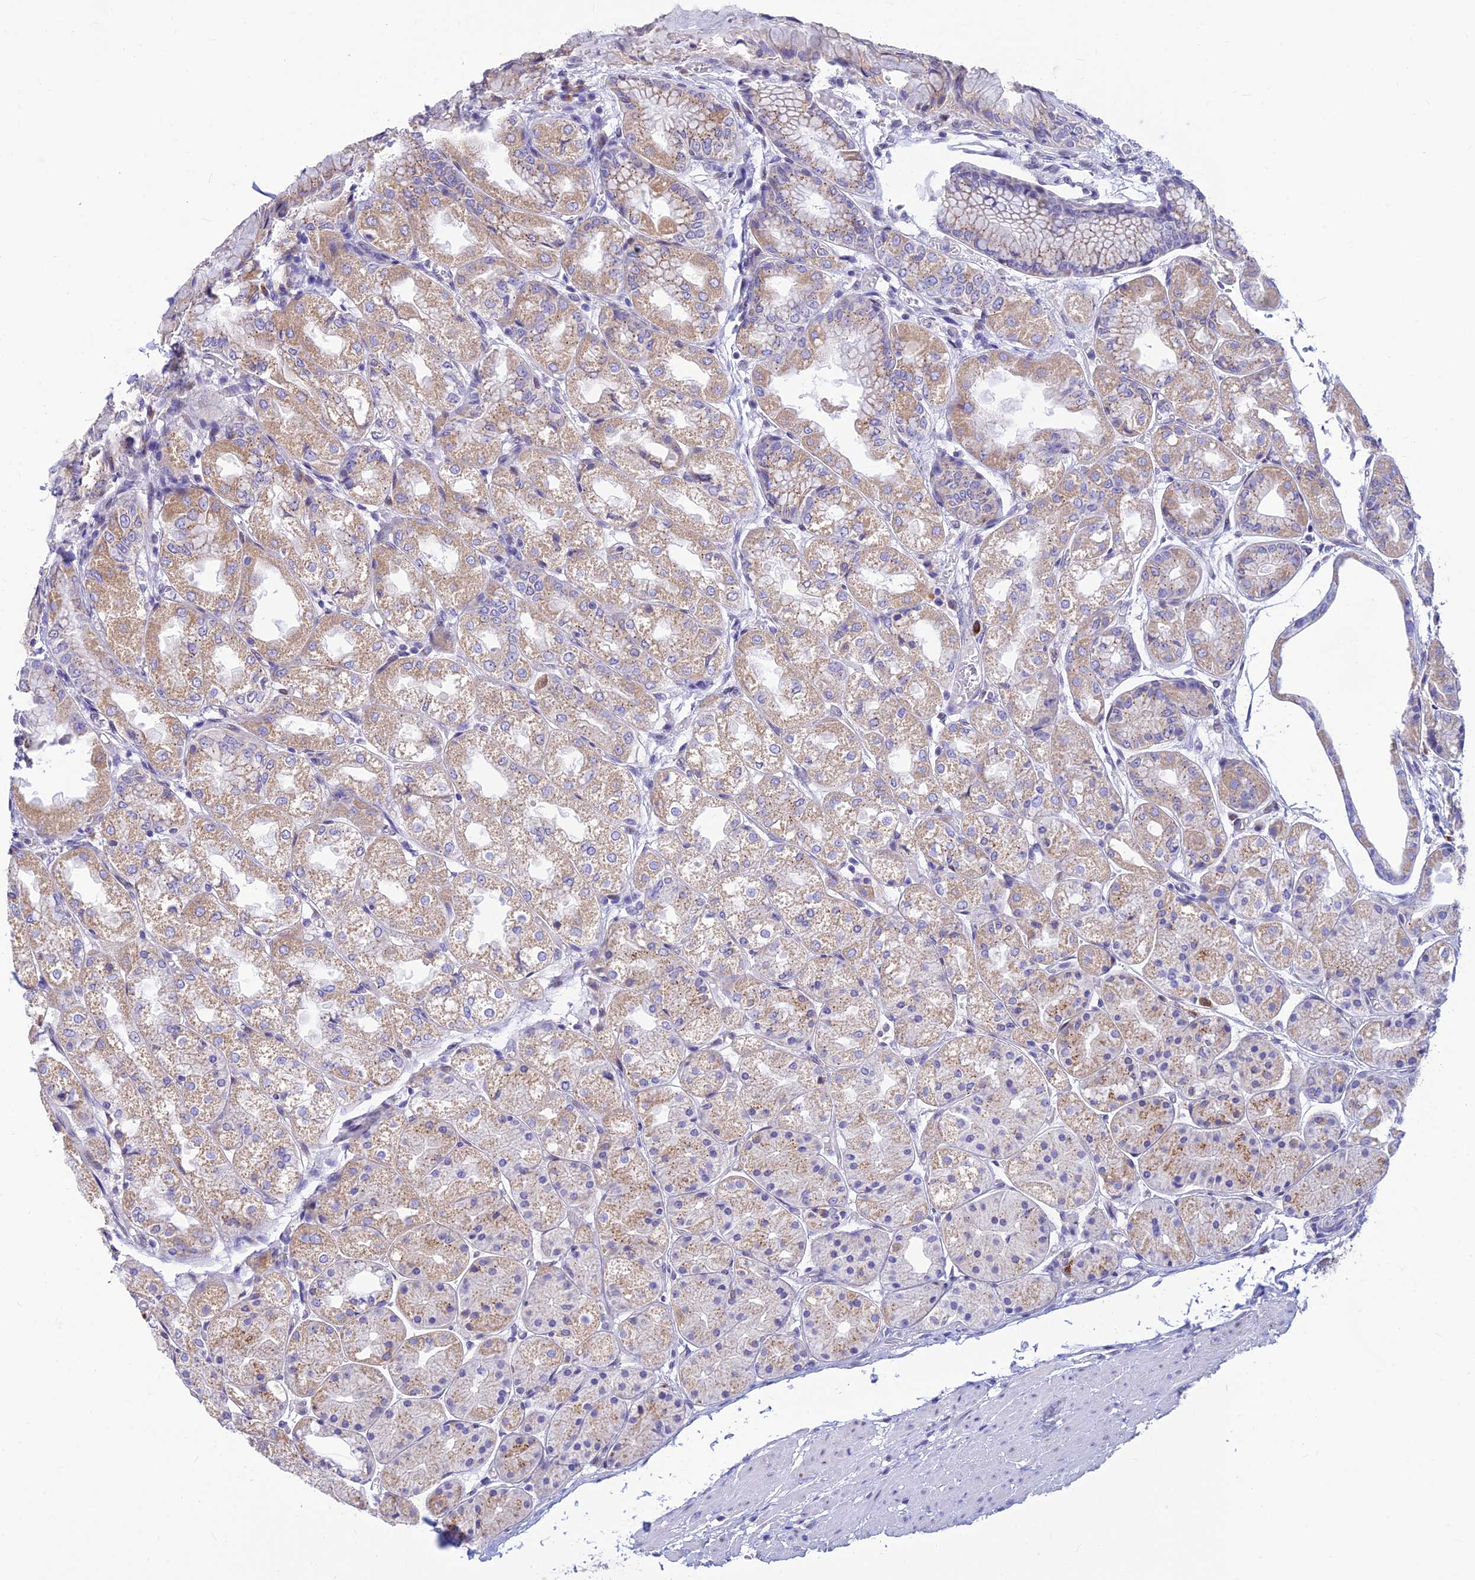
{"staining": {"intensity": "moderate", "quantity": "25%-75%", "location": "cytoplasmic/membranous"}, "tissue": "stomach", "cell_type": "Glandular cells", "image_type": "normal", "snomed": [{"axis": "morphology", "description": "Normal tissue, NOS"}, {"axis": "topography", "description": "Stomach, upper"}], "caption": "This photomicrograph shows immunohistochemistry (IHC) staining of benign stomach, with medium moderate cytoplasmic/membranous positivity in approximately 25%-75% of glandular cells.", "gene": "INKA1", "patient": {"sex": "male", "age": 72}}